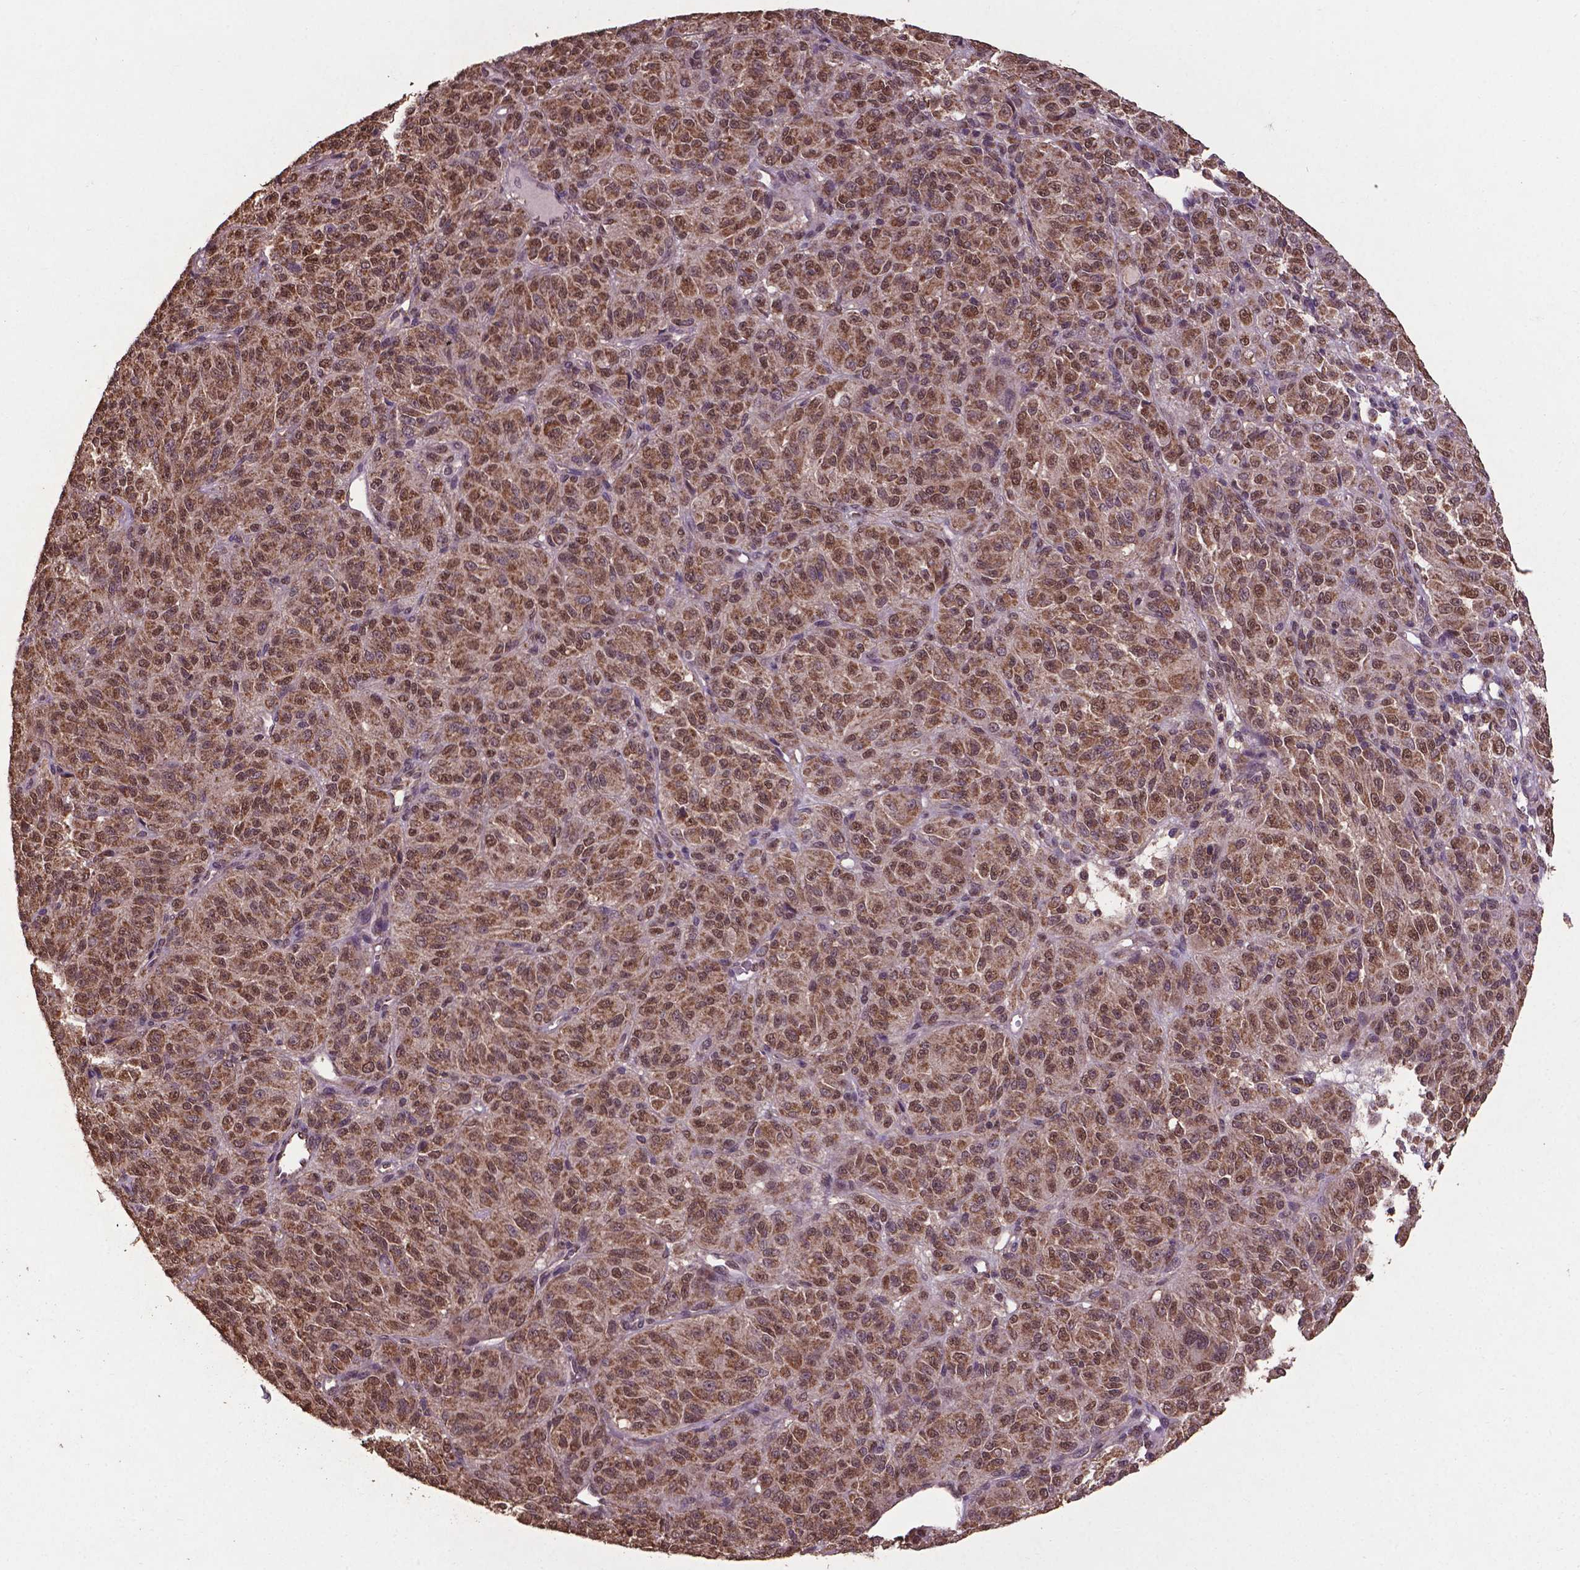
{"staining": {"intensity": "moderate", "quantity": ">75%", "location": "cytoplasmic/membranous,nuclear"}, "tissue": "melanoma", "cell_type": "Tumor cells", "image_type": "cancer", "snomed": [{"axis": "morphology", "description": "Malignant melanoma, Metastatic site"}, {"axis": "topography", "description": "Brain"}], "caption": "Tumor cells reveal moderate cytoplasmic/membranous and nuclear positivity in approximately >75% of cells in melanoma.", "gene": "DCAF1", "patient": {"sex": "female", "age": 56}}